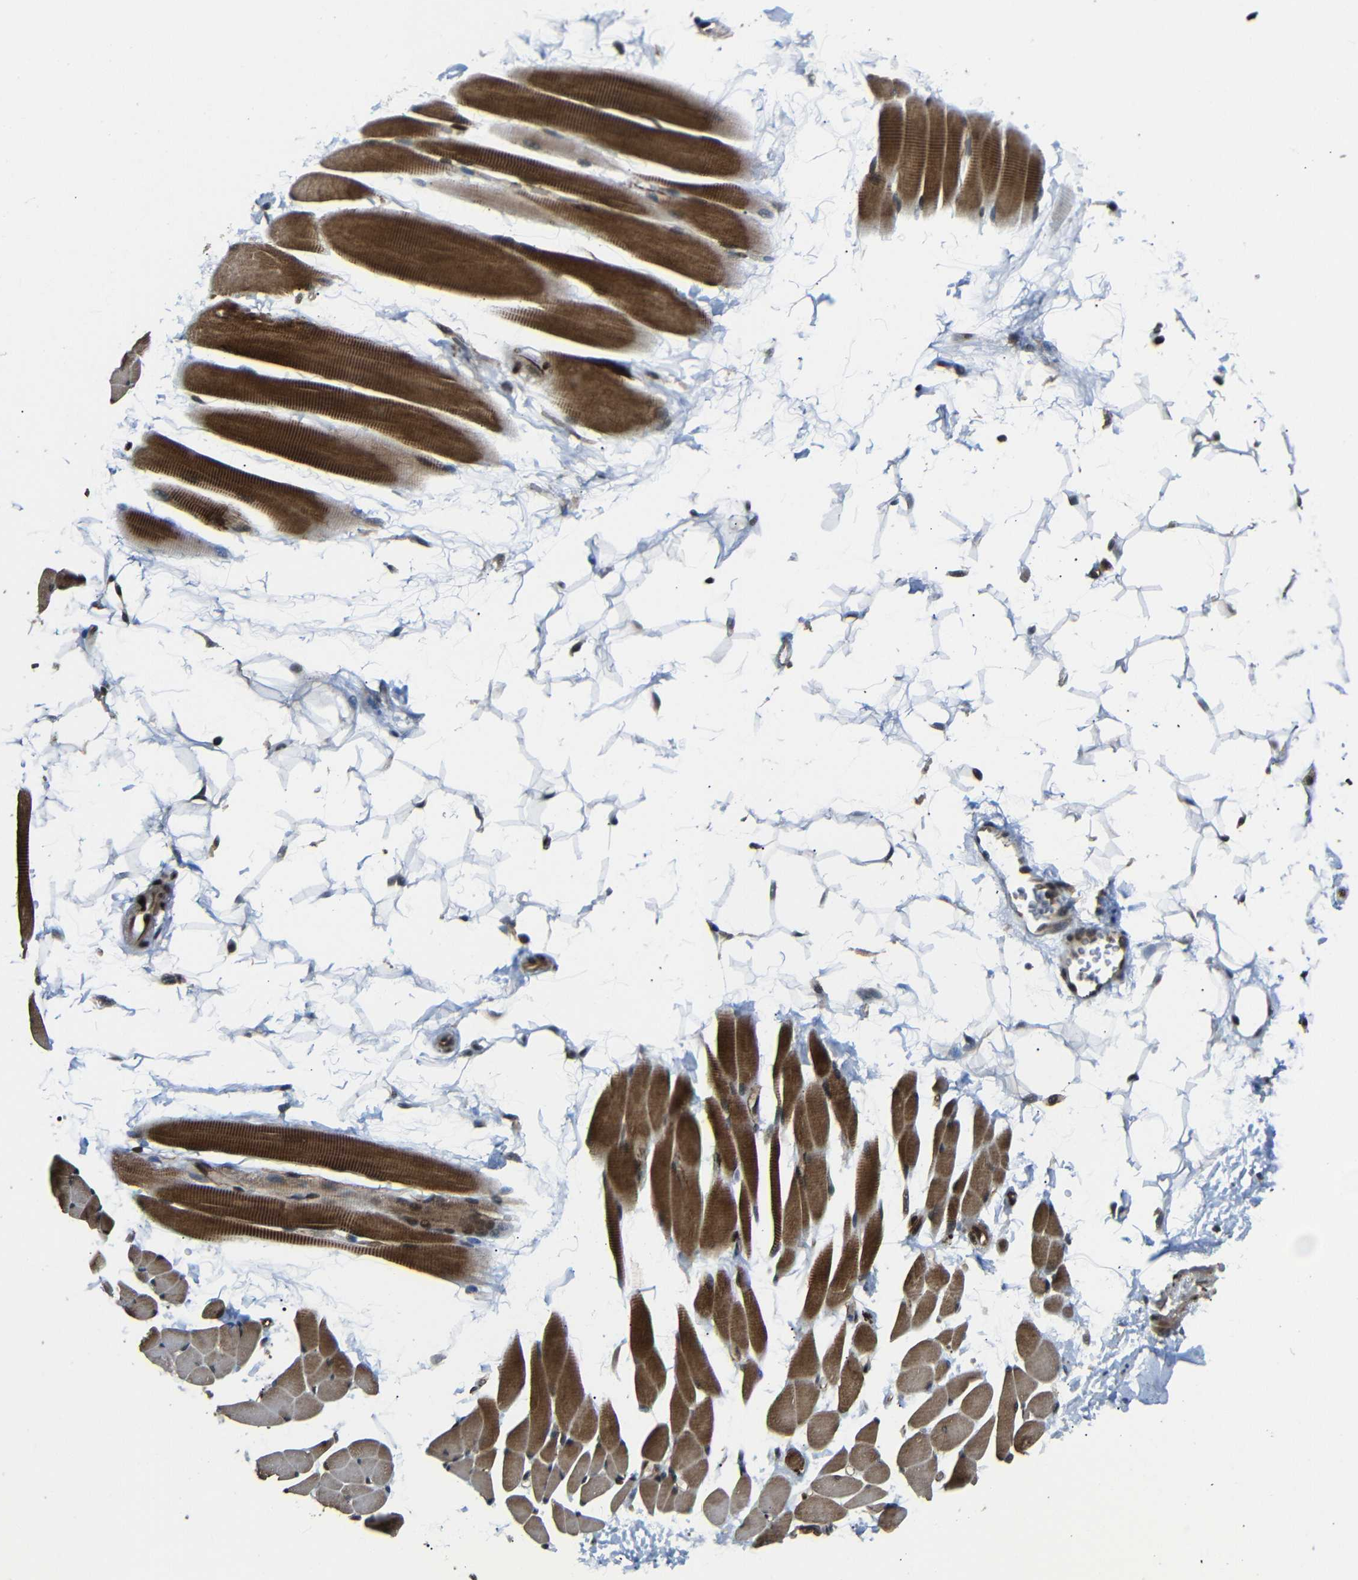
{"staining": {"intensity": "strong", "quantity": ">75%", "location": "cytoplasmic/membranous,nuclear"}, "tissue": "skeletal muscle", "cell_type": "Myocytes", "image_type": "normal", "snomed": [{"axis": "morphology", "description": "Normal tissue, NOS"}, {"axis": "topography", "description": "Skeletal muscle"}, {"axis": "topography", "description": "Oral tissue"}, {"axis": "topography", "description": "Peripheral nerve tissue"}], "caption": "This histopathology image reveals immunohistochemistry staining of benign skeletal muscle, with high strong cytoplasmic/membranous,nuclear expression in approximately >75% of myocytes.", "gene": "TBX2", "patient": {"sex": "female", "age": 84}}